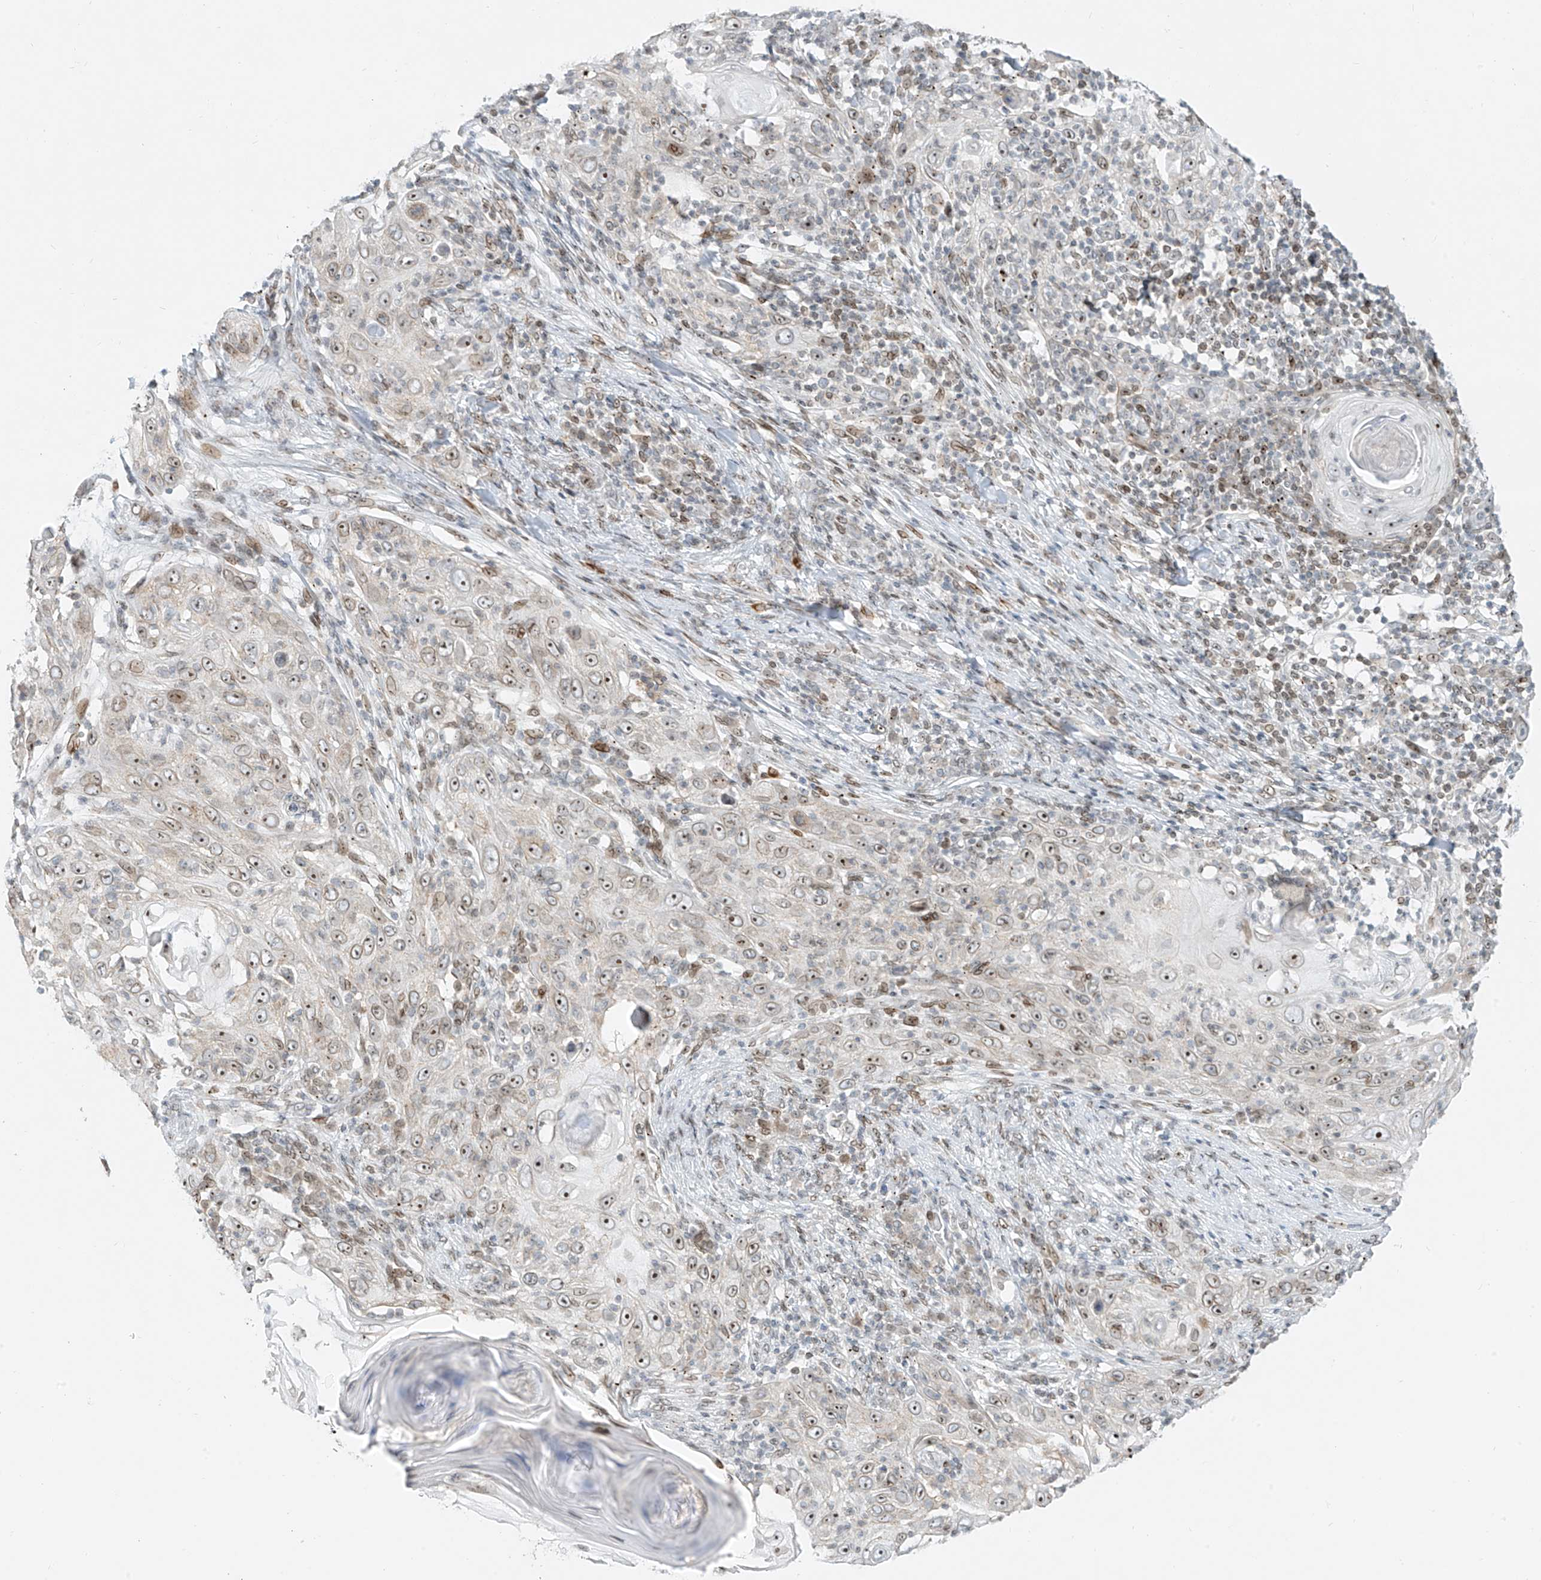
{"staining": {"intensity": "moderate", "quantity": "25%-75%", "location": "nuclear"}, "tissue": "skin cancer", "cell_type": "Tumor cells", "image_type": "cancer", "snomed": [{"axis": "morphology", "description": "Squamous cell carcinoma, NOS"}, {"axis": "topography", "description": "Skin"}], "caption": "Human squamous cell carcinoma (skin) stained with a brown dye shows moderate nuclear positive staining in about 25%-75% of tumor cells.", "gene": "SAMD15", "patient": {"sex": "female", "age": 88}}